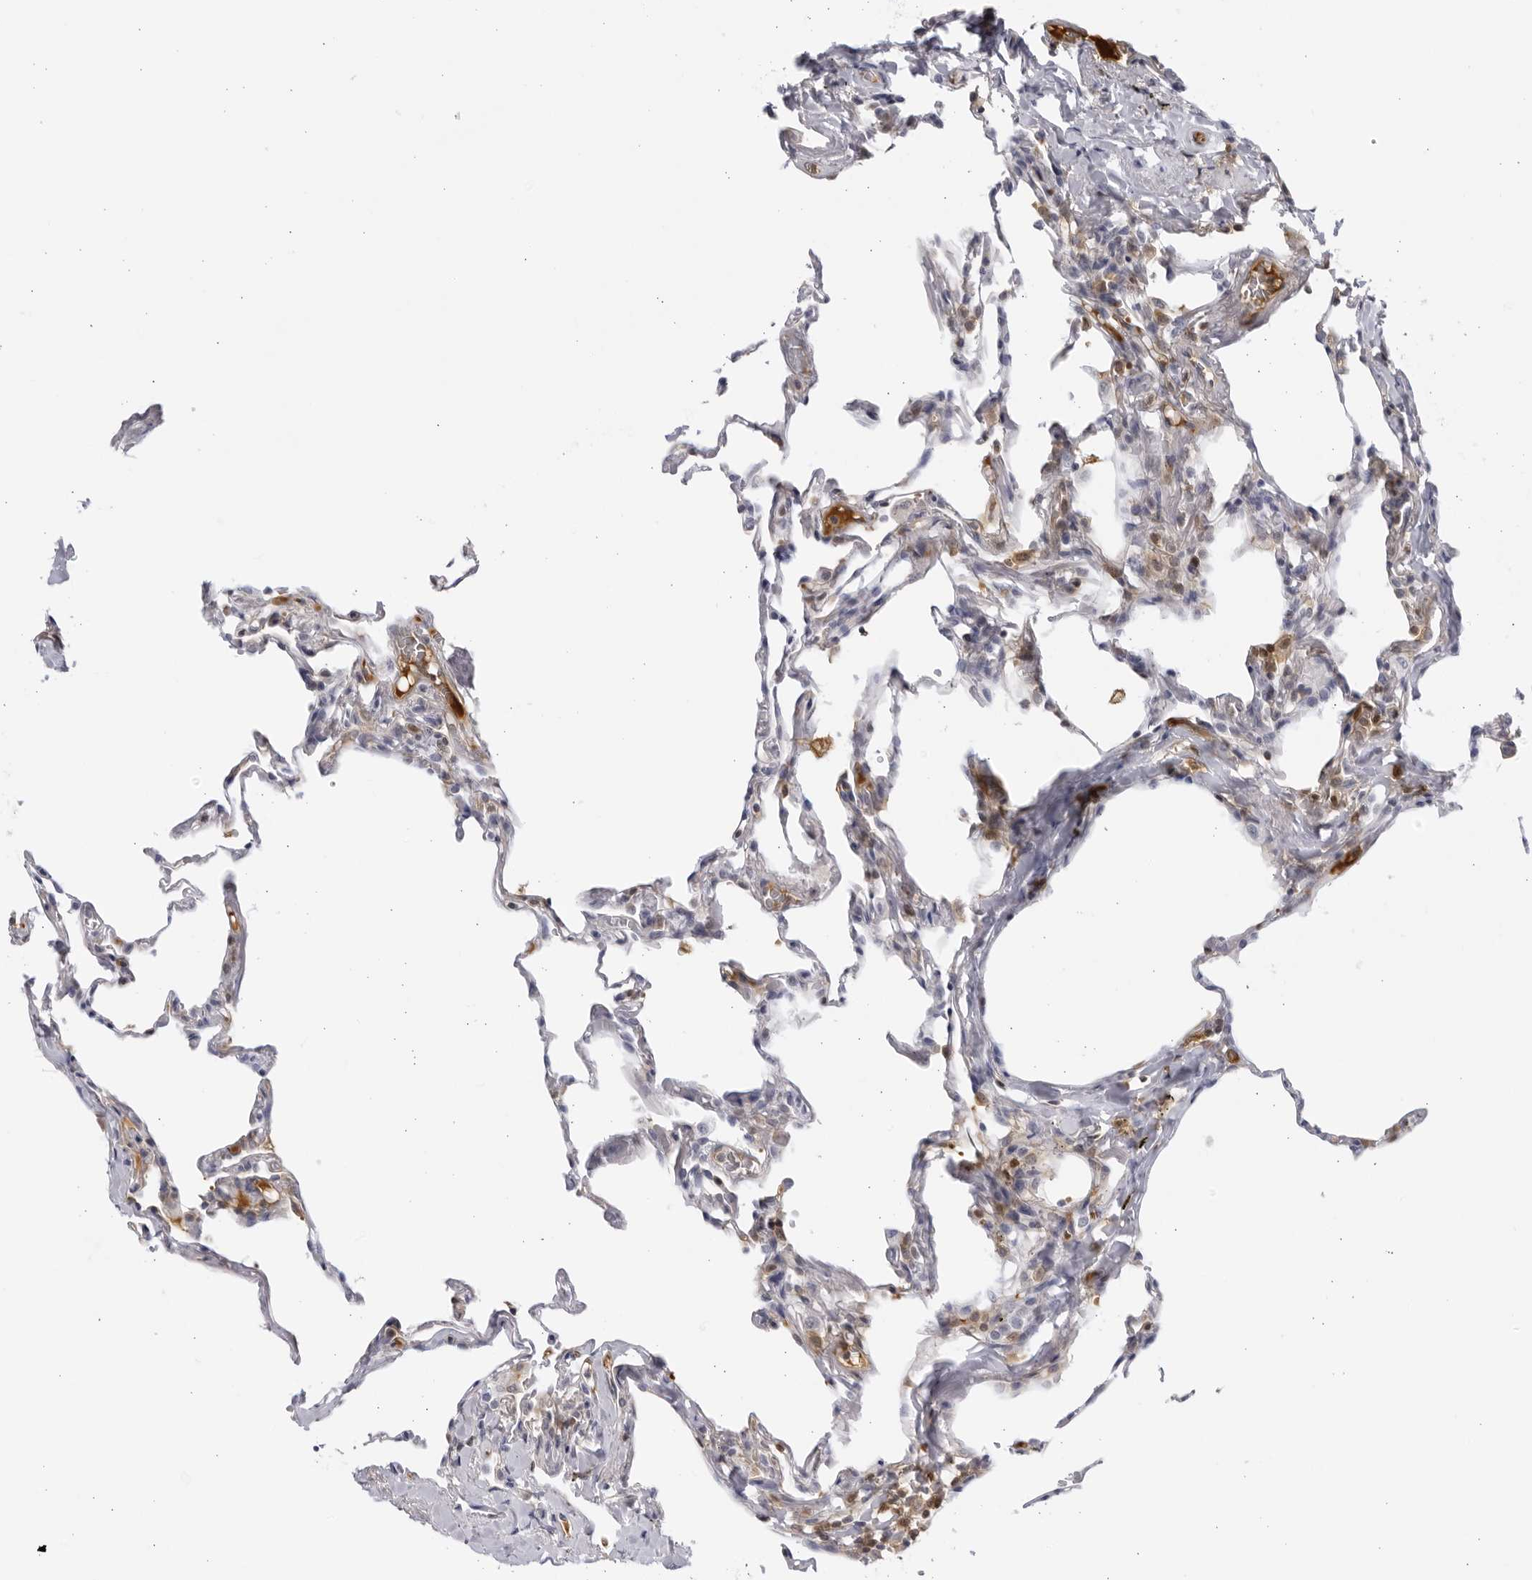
{"staining": {"intensity": "moderate", "quantity": "25%-75%", "location": "cytoplasmic/membranous,nuclear"}, "tissue": "lung", "cell_type": "Alveolar cells", "image_type": "normal", "snomed": [{"axis": "morphology", "description": "Normal tissue, NOS"}, {"axis": "topography", "description": "Lung"}], "caption": "Lung was stained to show a protein in brown. There is medium levels of moderate cytoplasmic/membranous,nuclear positivity in about 25%-75% of alveolar cells. (Stains: DAB (3,3'-diaminobenzidine) in brown, nuclei in blue, Microscopy: brightfield microscopy at high magnification).", "gene": "CNBD1", "patient": {"sex": "male", "age": 59}}